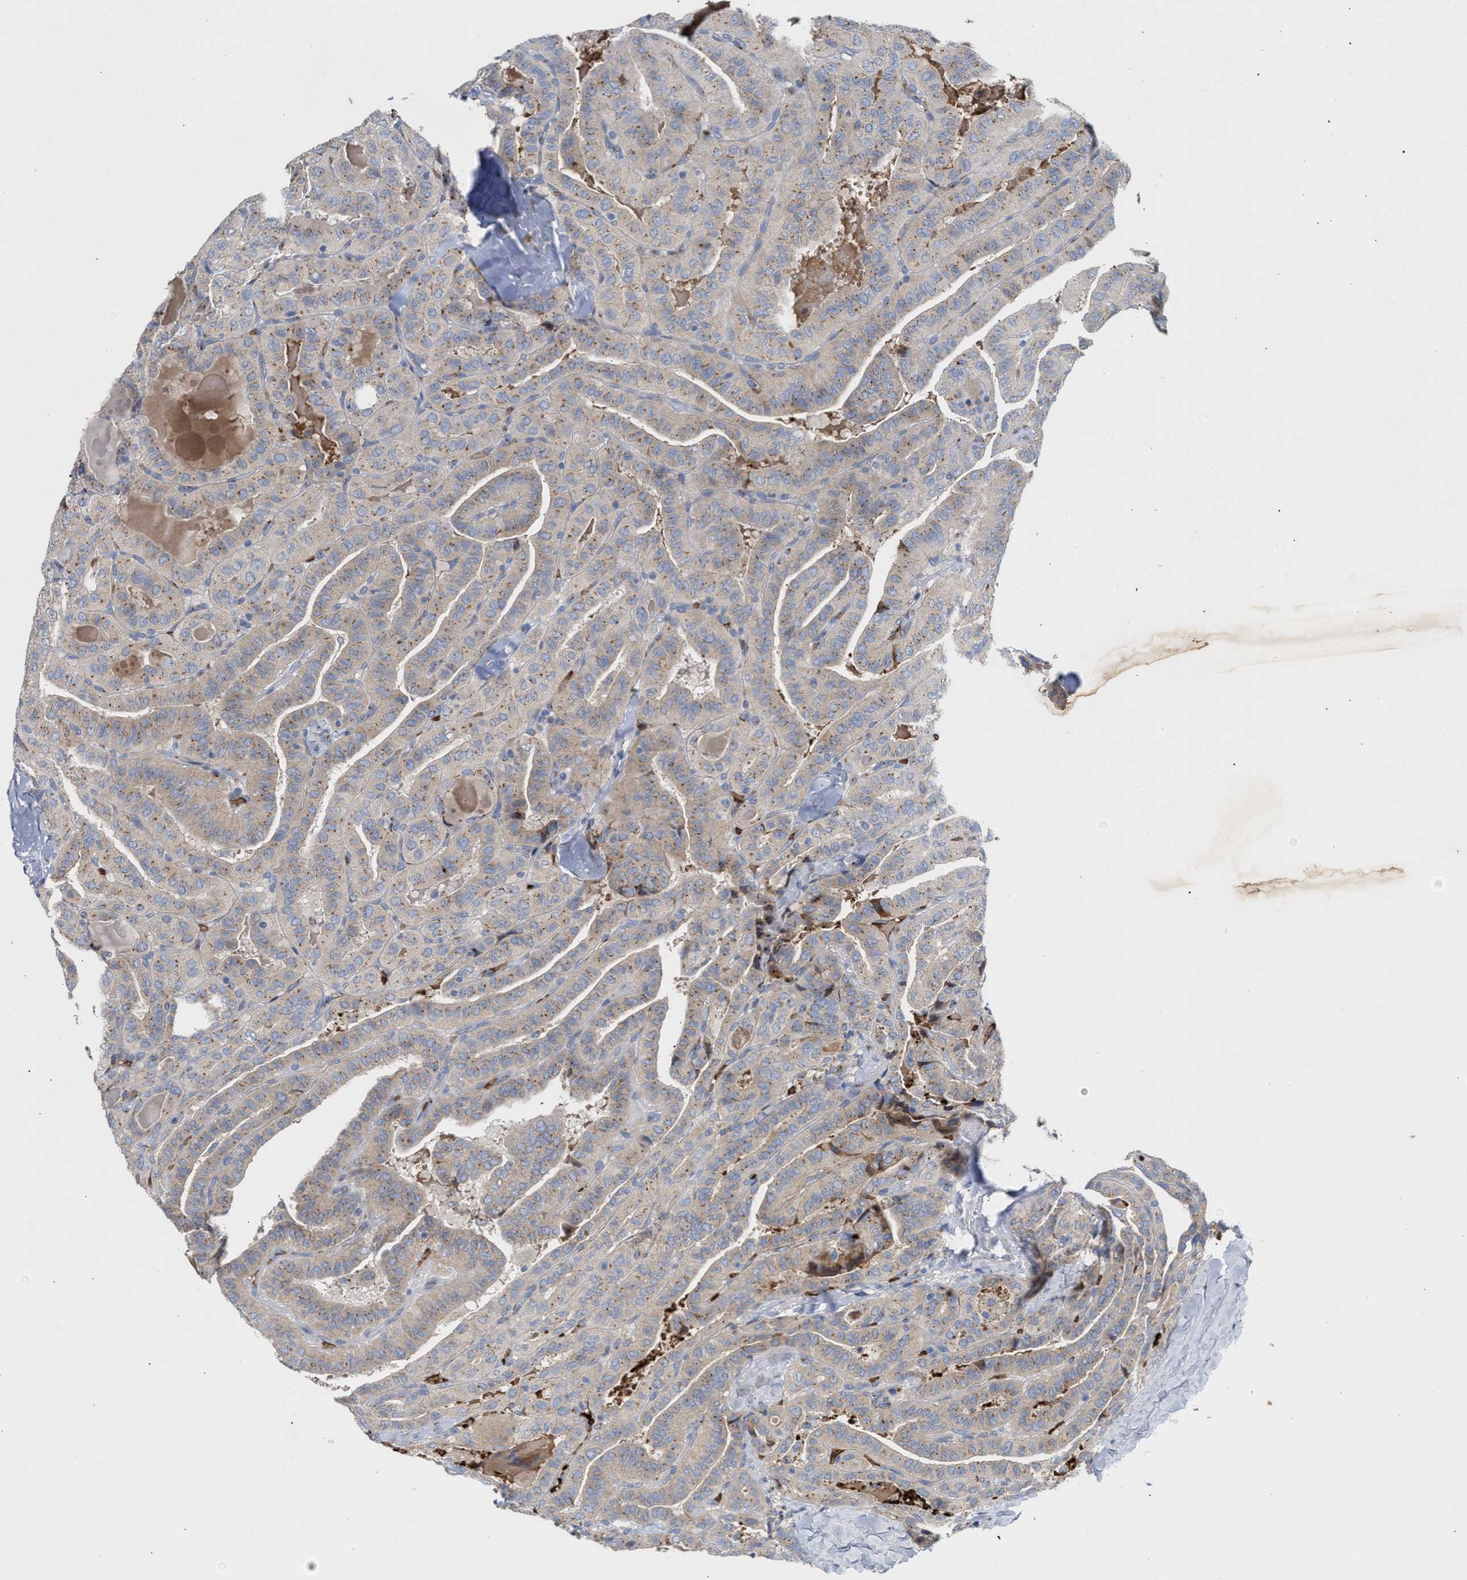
{"staining": {"intensity": "moderate", "quantity": "25%-75%", "location": "cytoplasmic/membranous"}, "tissue": "thyroid cancer", "cell_type": "Tumor cells", "image_type": "cancer", "snomed": [{"axis": "morphology", "description": "Papillary adenocarcinoma, NOS"}, {"axis": "topography", "description": "Thyroid gland"}], "caption": "Tumor cells display moderate cytoplasmic/membranous positivity in about 25%-75% of cells in thyroid cancer. The staining was performed using DAB (3,3'-diaminobenzidine), with brown indicating positive protein expression. Nuclei are stained blue with hematoxylin.", "gene": "CCL2", "patient": {"sex": "male", "age": 77}}